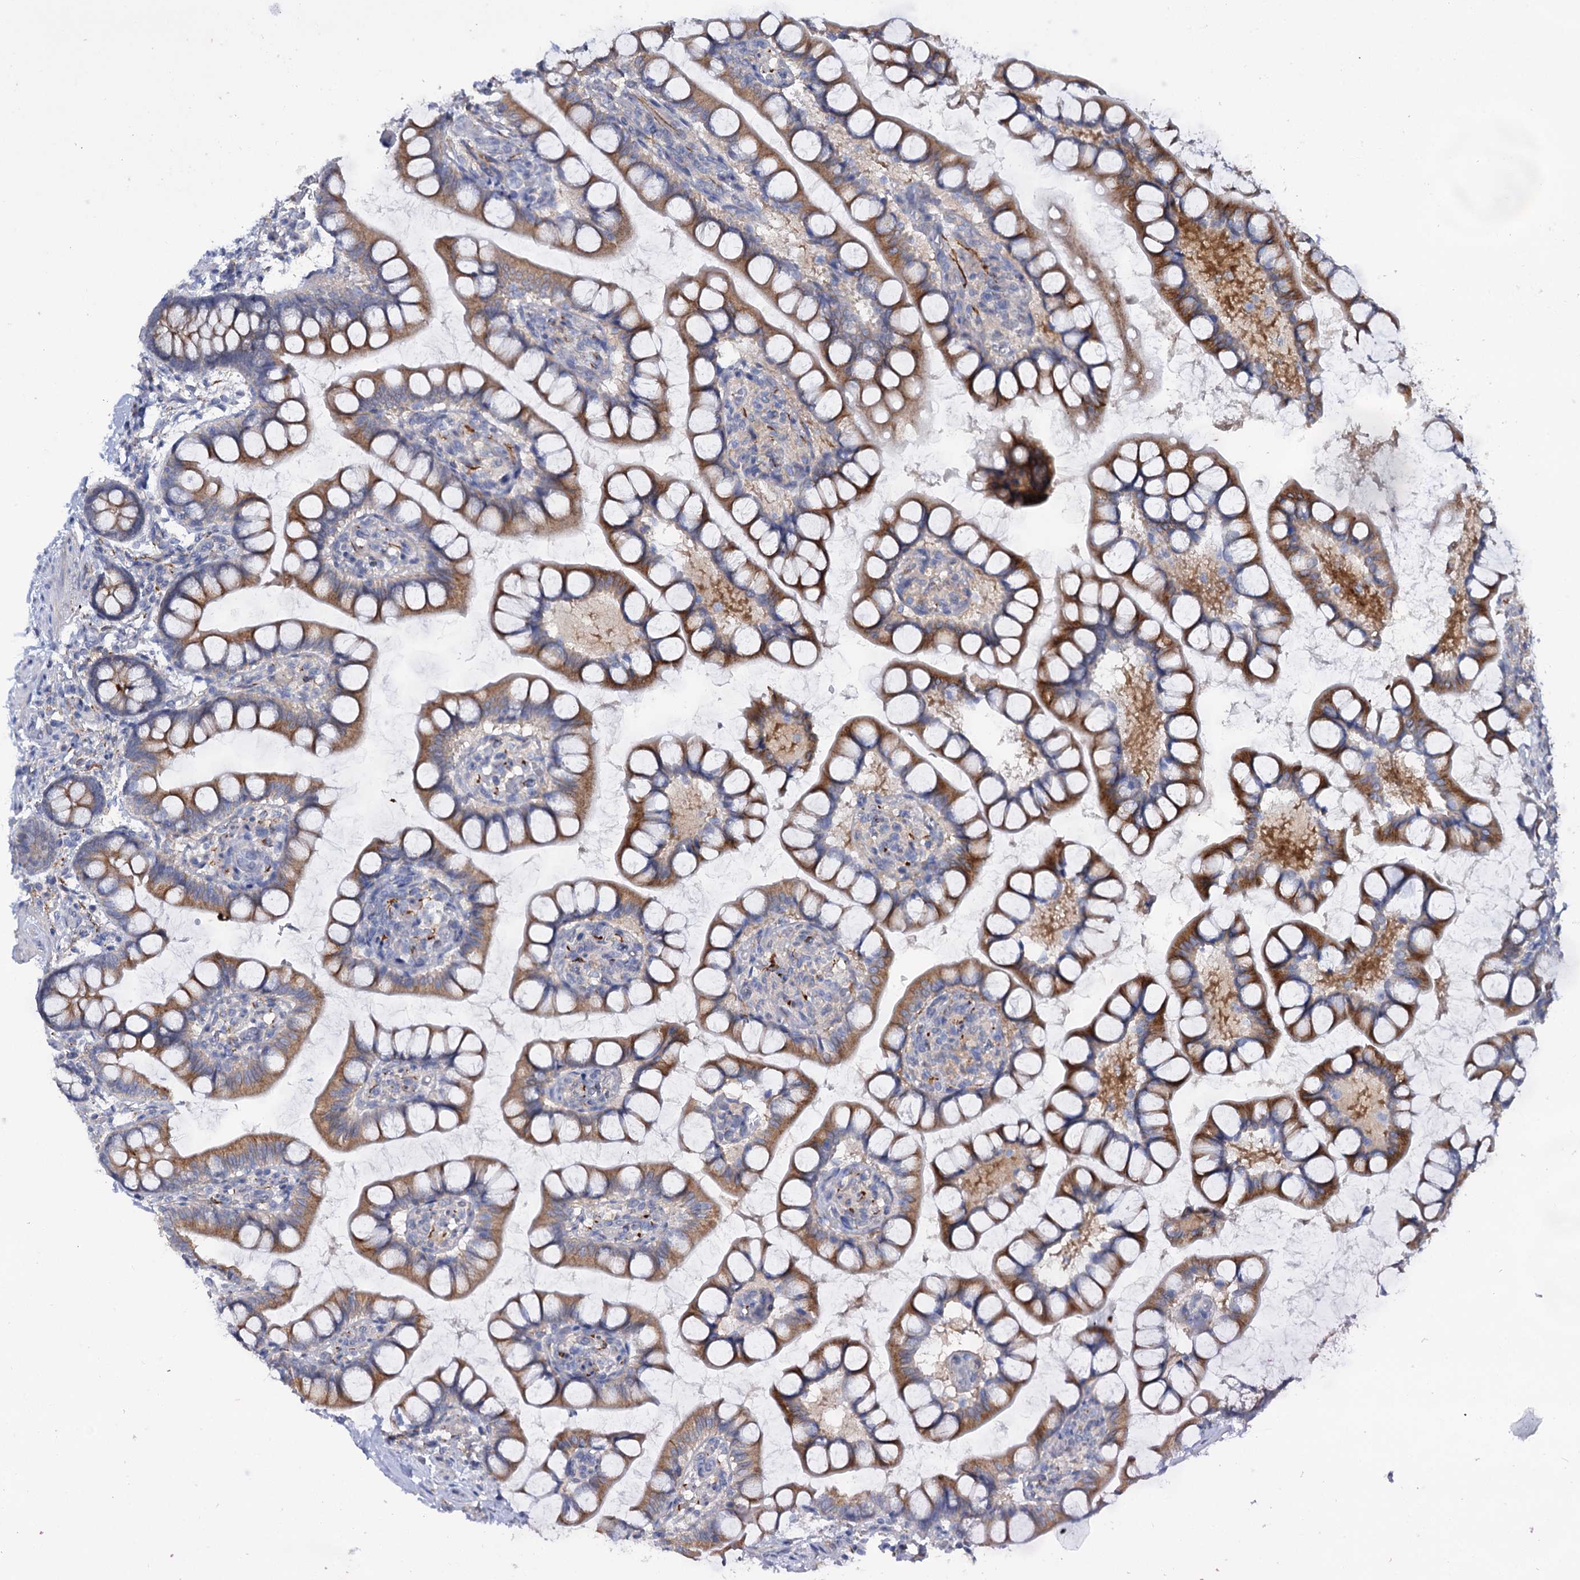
{"staining": {"intensity": "strong", "quantity": ">75%", "location": "cytoplasmic/membranous"}, "tissue": "small intestine", "cell_type": "Glandular cells", "image_type": "normal", "snomed": [{"axis": "morphology", "description": "Normal tissue, NOS"}, {"axis": "topography", "description": "Small intestine"}], "caption": "Strong cytoplasmic/membranous expression is identified in about >75% of glandular cells in normal small intestine.", "gene": "MID1IP1", "patient": {"sex": "male", "age": 52}}